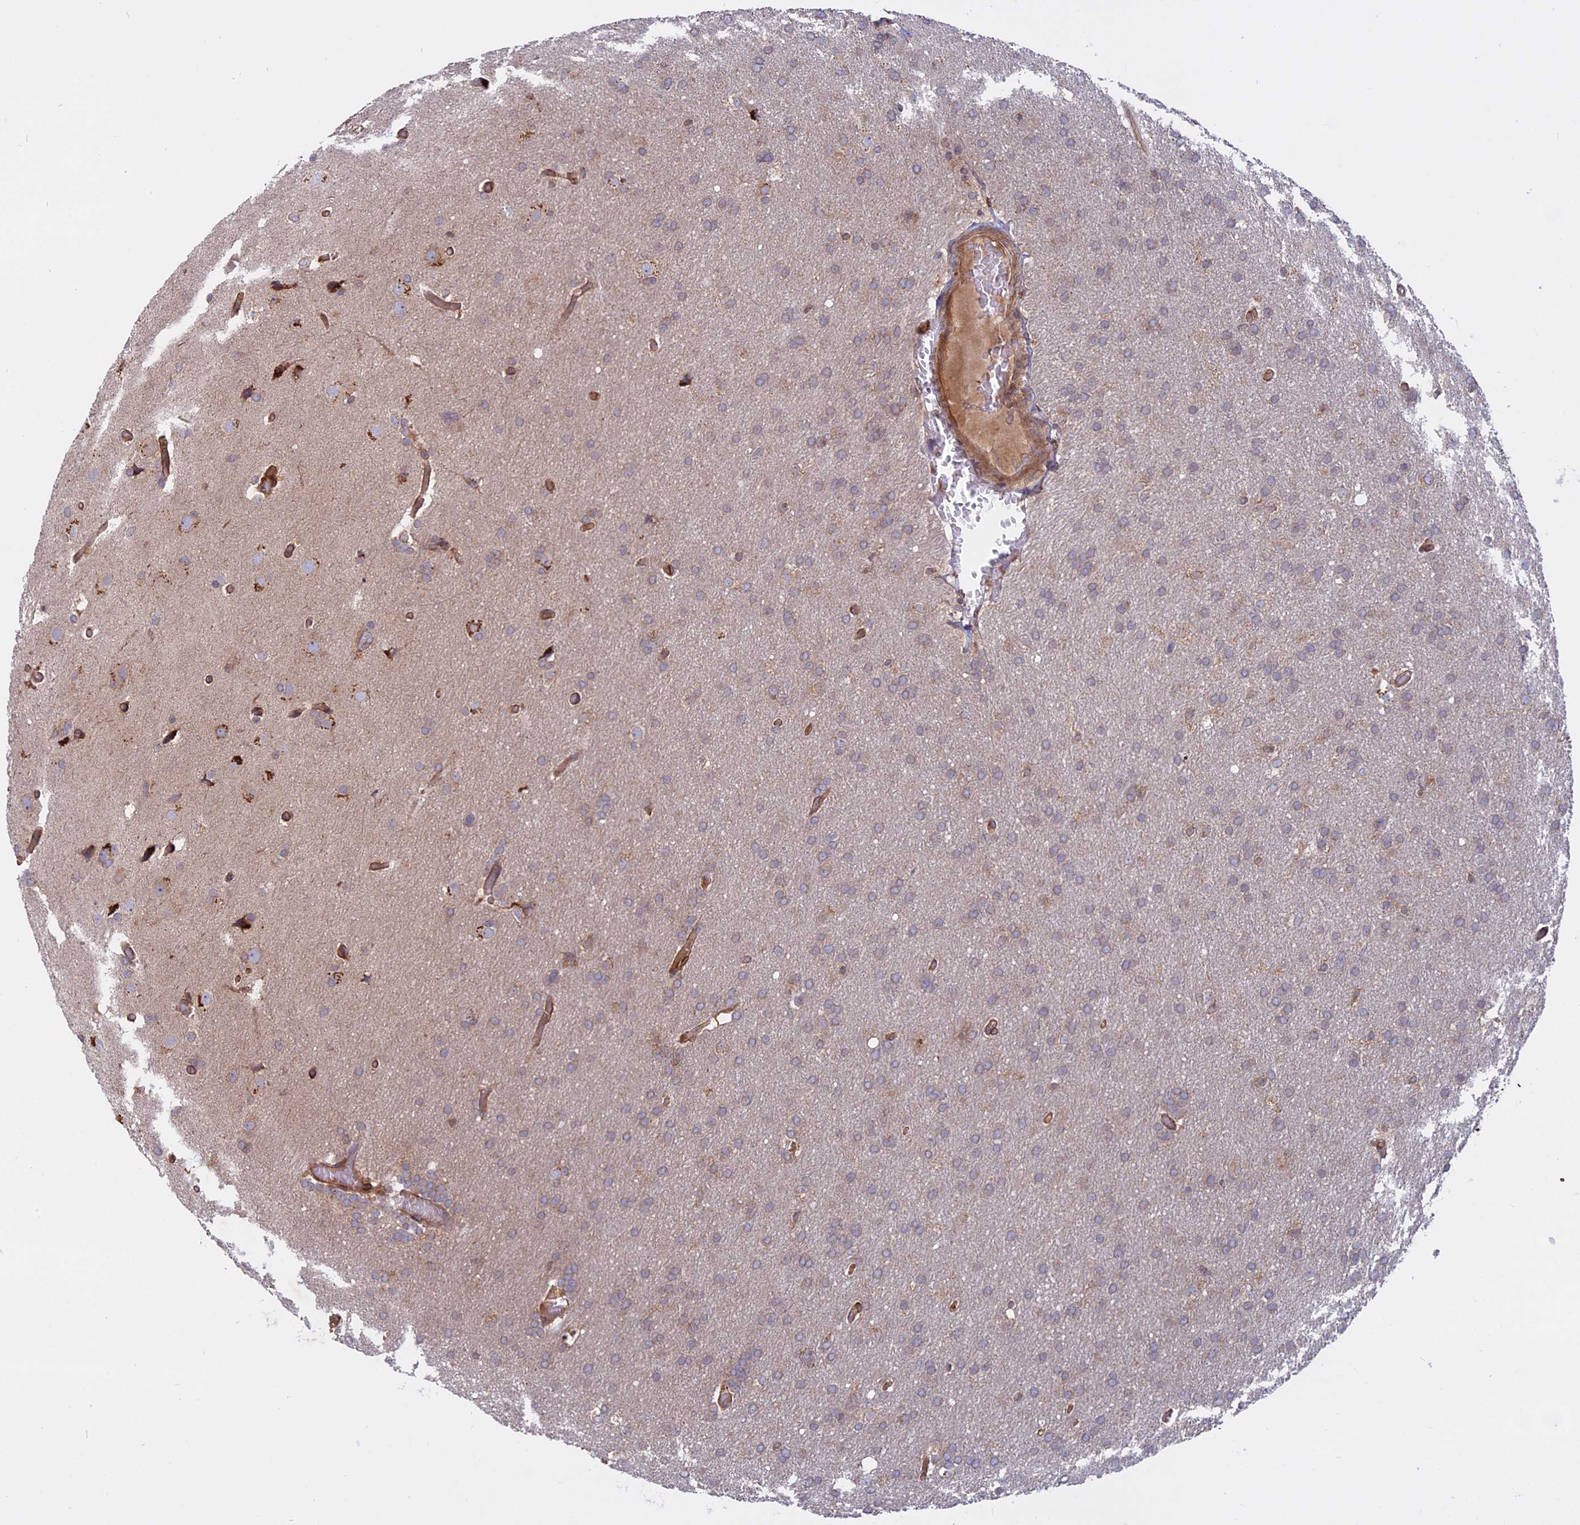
{"staining": {"intensity": "negative", "quantity": "none", "location": "none"}, "tissue": "glioma", "cell_type": "Tumor cells", "image_type": "cancer", "snomed": [{"axis": "morphology", "description": "Glioma, malignant, High grade"}, {"axis": "topography", "description": "Cerebral cortex"}], "caption": "The immunohistochemistry (IHC) histopathology image has no significant expression in tumor cells of high-grade glioma (malignant) tissue.", "gene": "TMEM208", "patient": {"sex": "female", "age": 36}}